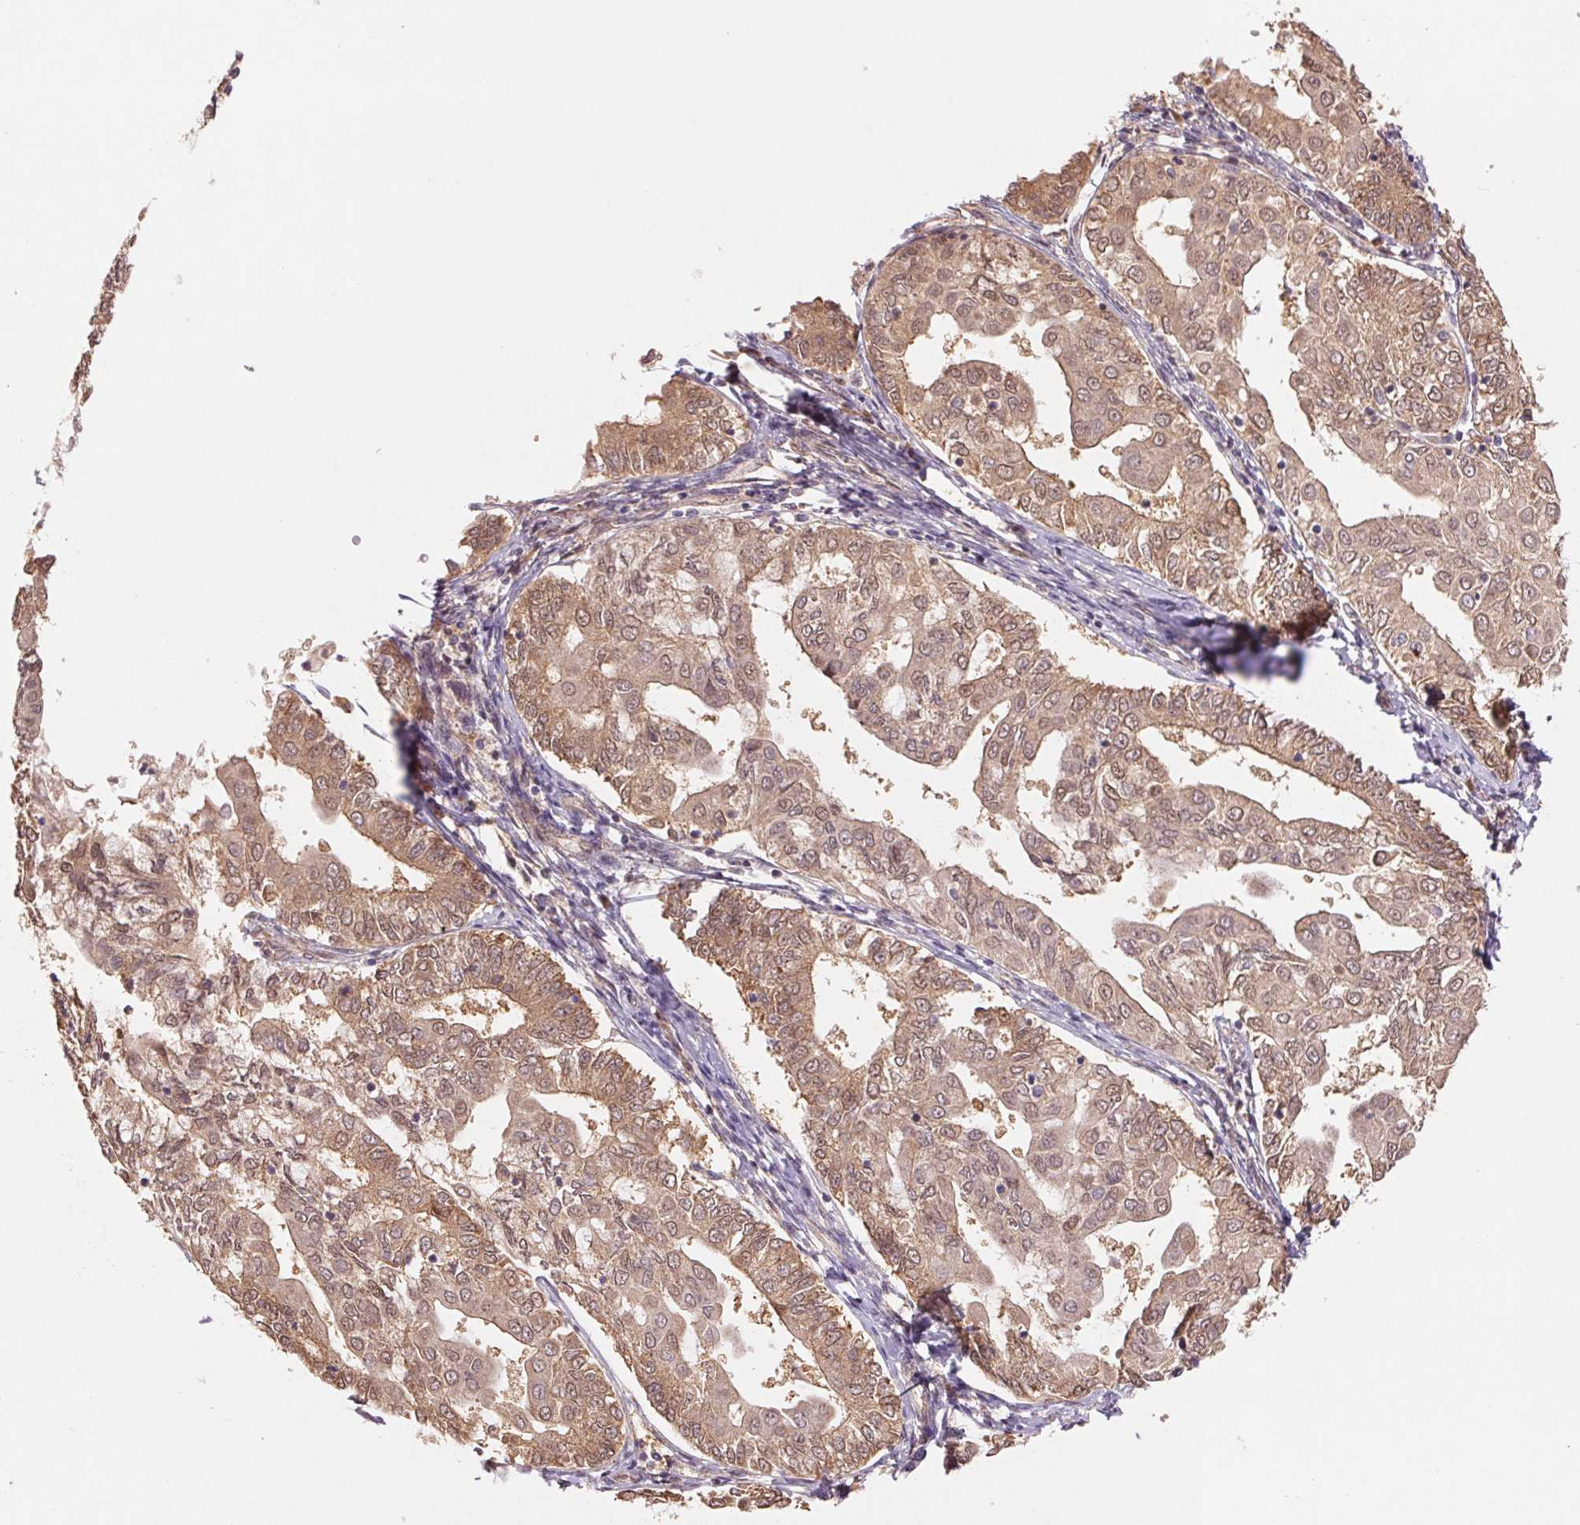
{"staining": {"intensity": "moderate", "quantity": ">75%", "location": "cytoplasmic/membranous,nuclear"}, "tissue": "endometrial cancer", "cell_type": "Tumor cells", "image_type": "cancer", "snomed": [{"axis": "morphology", "description": "Adenocarcinoma, NOS"}, {"axis": "topography", "description": "Endometrium"}], "caption": "Brown immunohistochemical staining in human endometrial cancer (adenocarcinoma) demonstrates moderate cytoplasmic/membranous and nuclear positivity in about >75% of tumor cells.", "gene": "RRM1", "patient": {"sex": "female", "age": 68}}